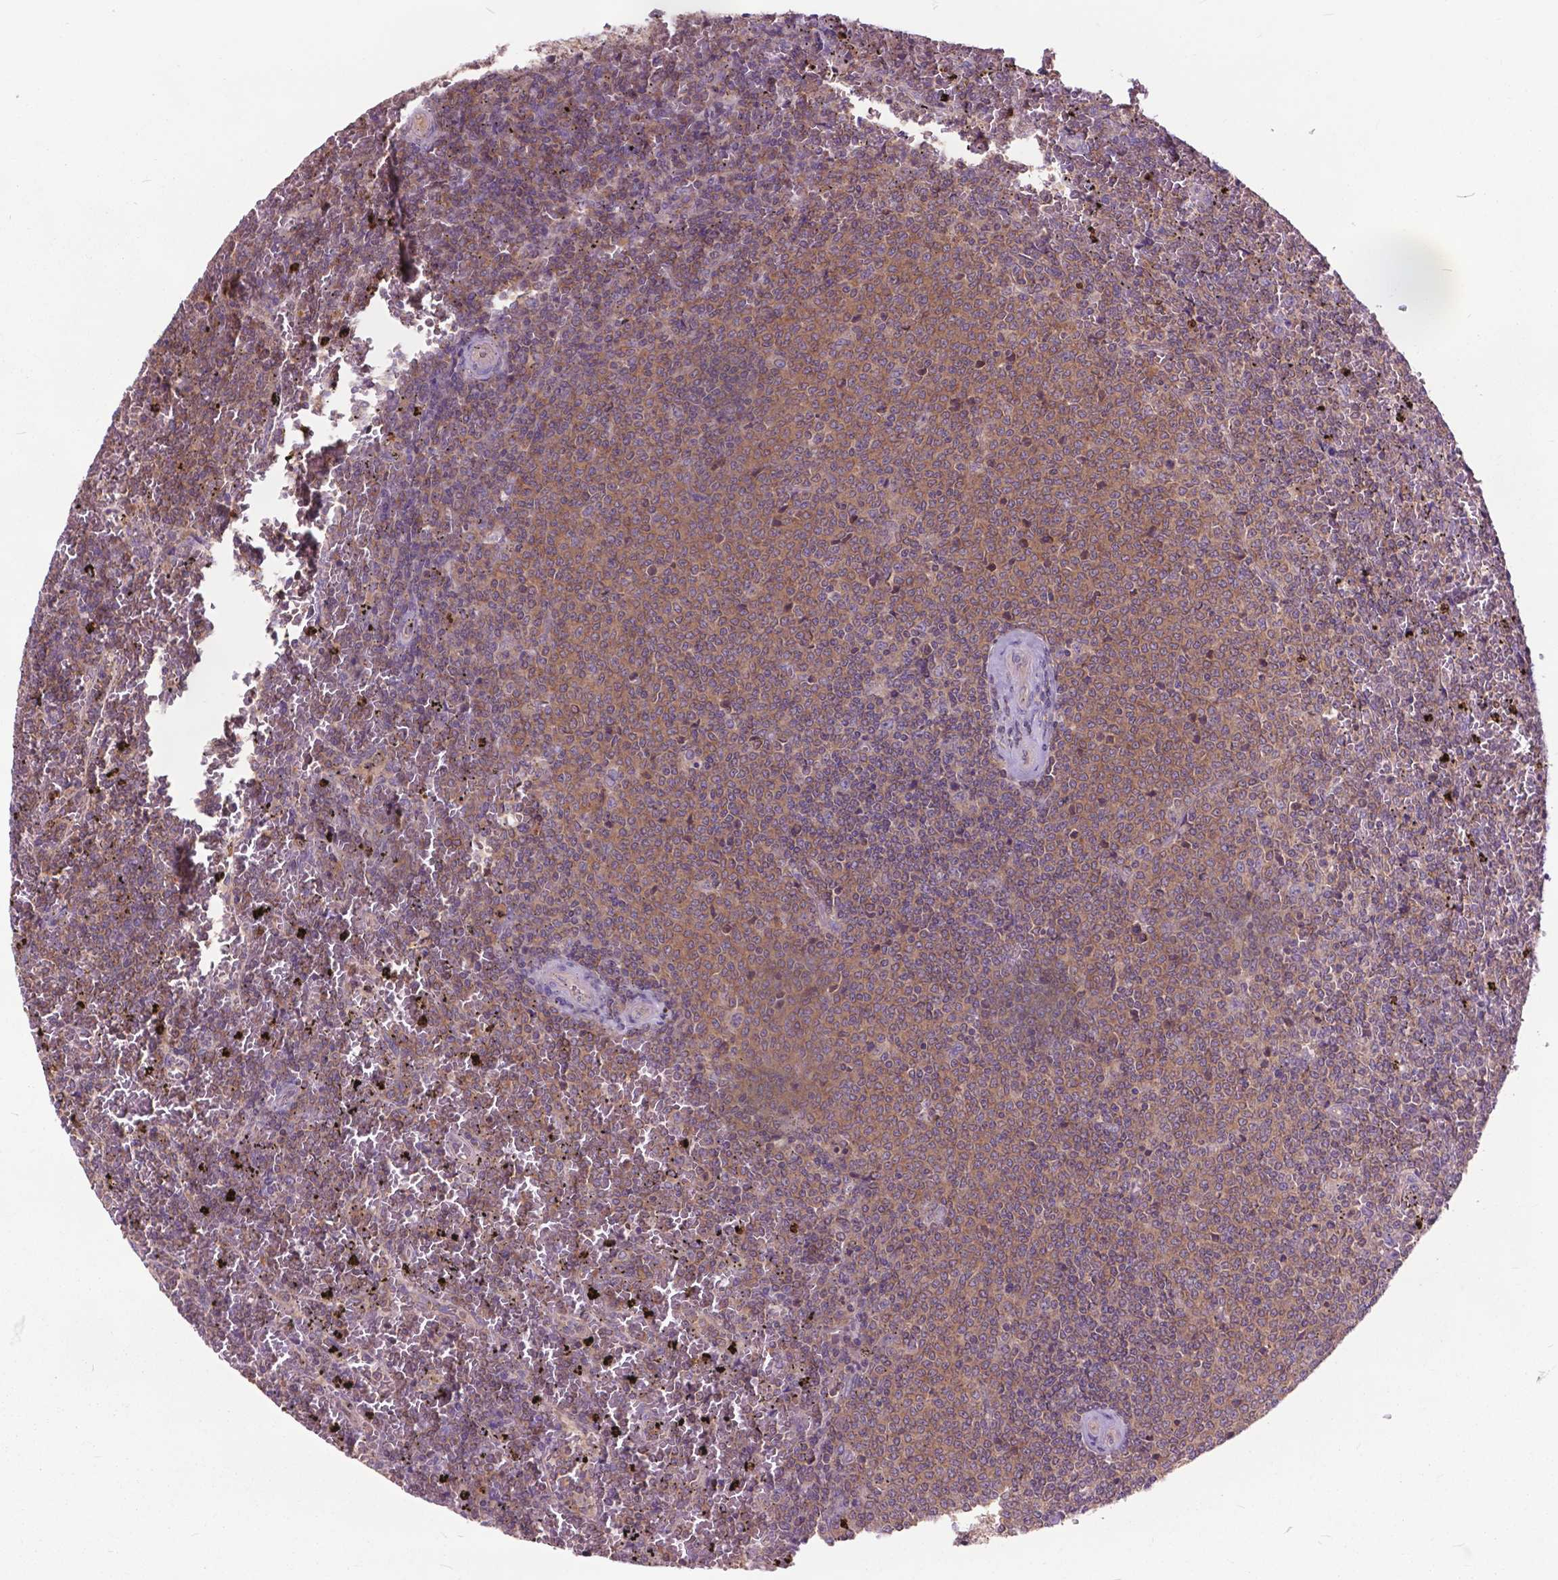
{"staining": {"intensity": "moderate", "quantity": ">75%", "location": "cytoplasmic/membranous"}, "tissue": "lymphoma", "cell_type": "Tumor cells", "image_type": "cancer", "snomed": [{"axis": "morphology", "description": "Malignant lymphoma, non-Hodgkin's type, Low grade"}, {"axis": "topography", "description": "Spleen"}], "caption": "High-magnification brightfield microscopy of malignant lymphoma, non-Hodgkin's type (low-grade) stained with DAB (3,3'-diaminobenzidine) (brown) and counterstained with hematoxylin (blue). tumor cells exhibit moderate cytoplasmic/membranous staining is identified in approximately>75% of cells.", "gene": "ARAF", "patient": {"sex": "female", "age": 77}}